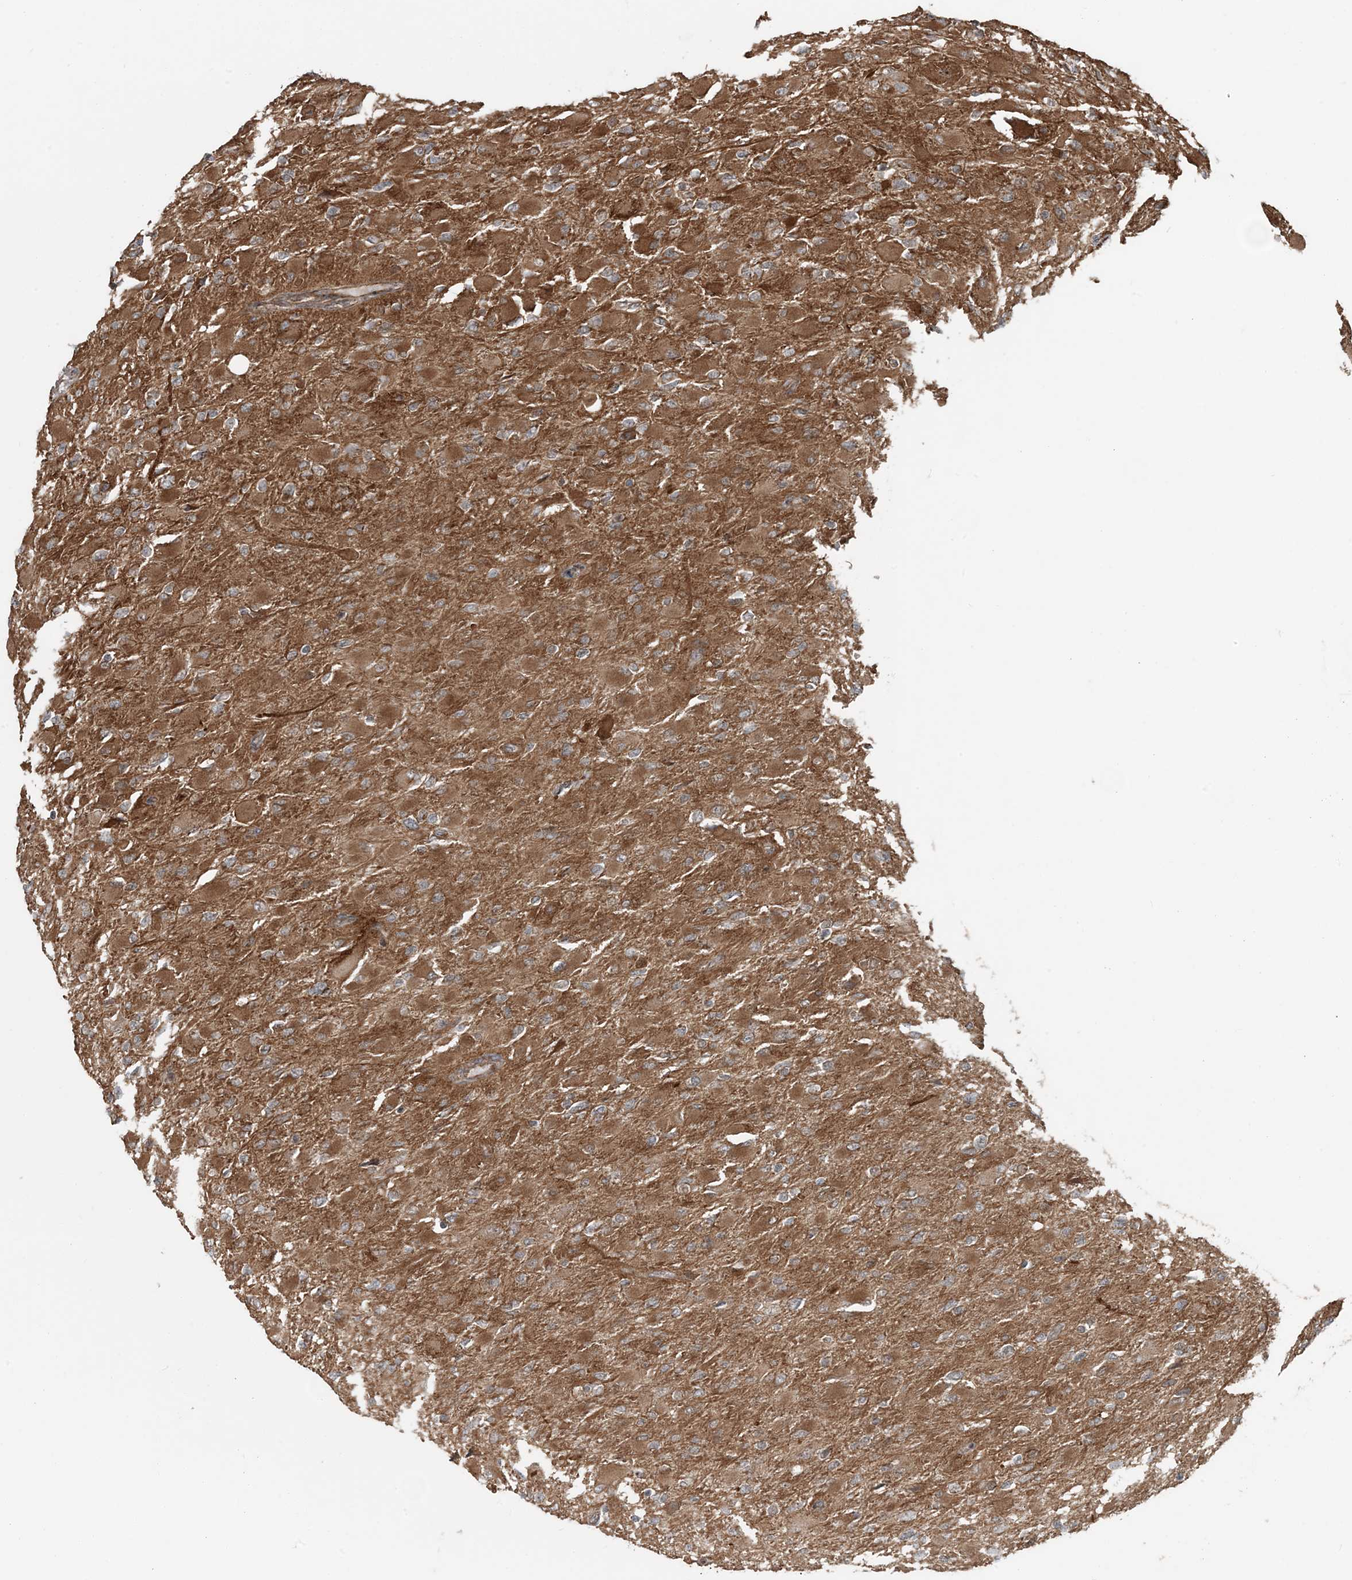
{"staining": {"intensity": "weak", "quantity": ">75%", "location": "cytoplasmic/membranous"}, "tissue": "glioma", "cell_type": "Tumor cells", "image_type": "cancer", "snomed": [{"axis": "morphology", "description": "Glioma, malignant, High grade"}, {"axis": "topography", "description": "Cerebral cortex"}], "caption": "Weak cytoplasmic/membranous protein positivity is identified in about >75% of tumor cells in malignant glioma (high-grade).", "gene": "EDEM2", "patient": {"sex": "female", "age": 36}}